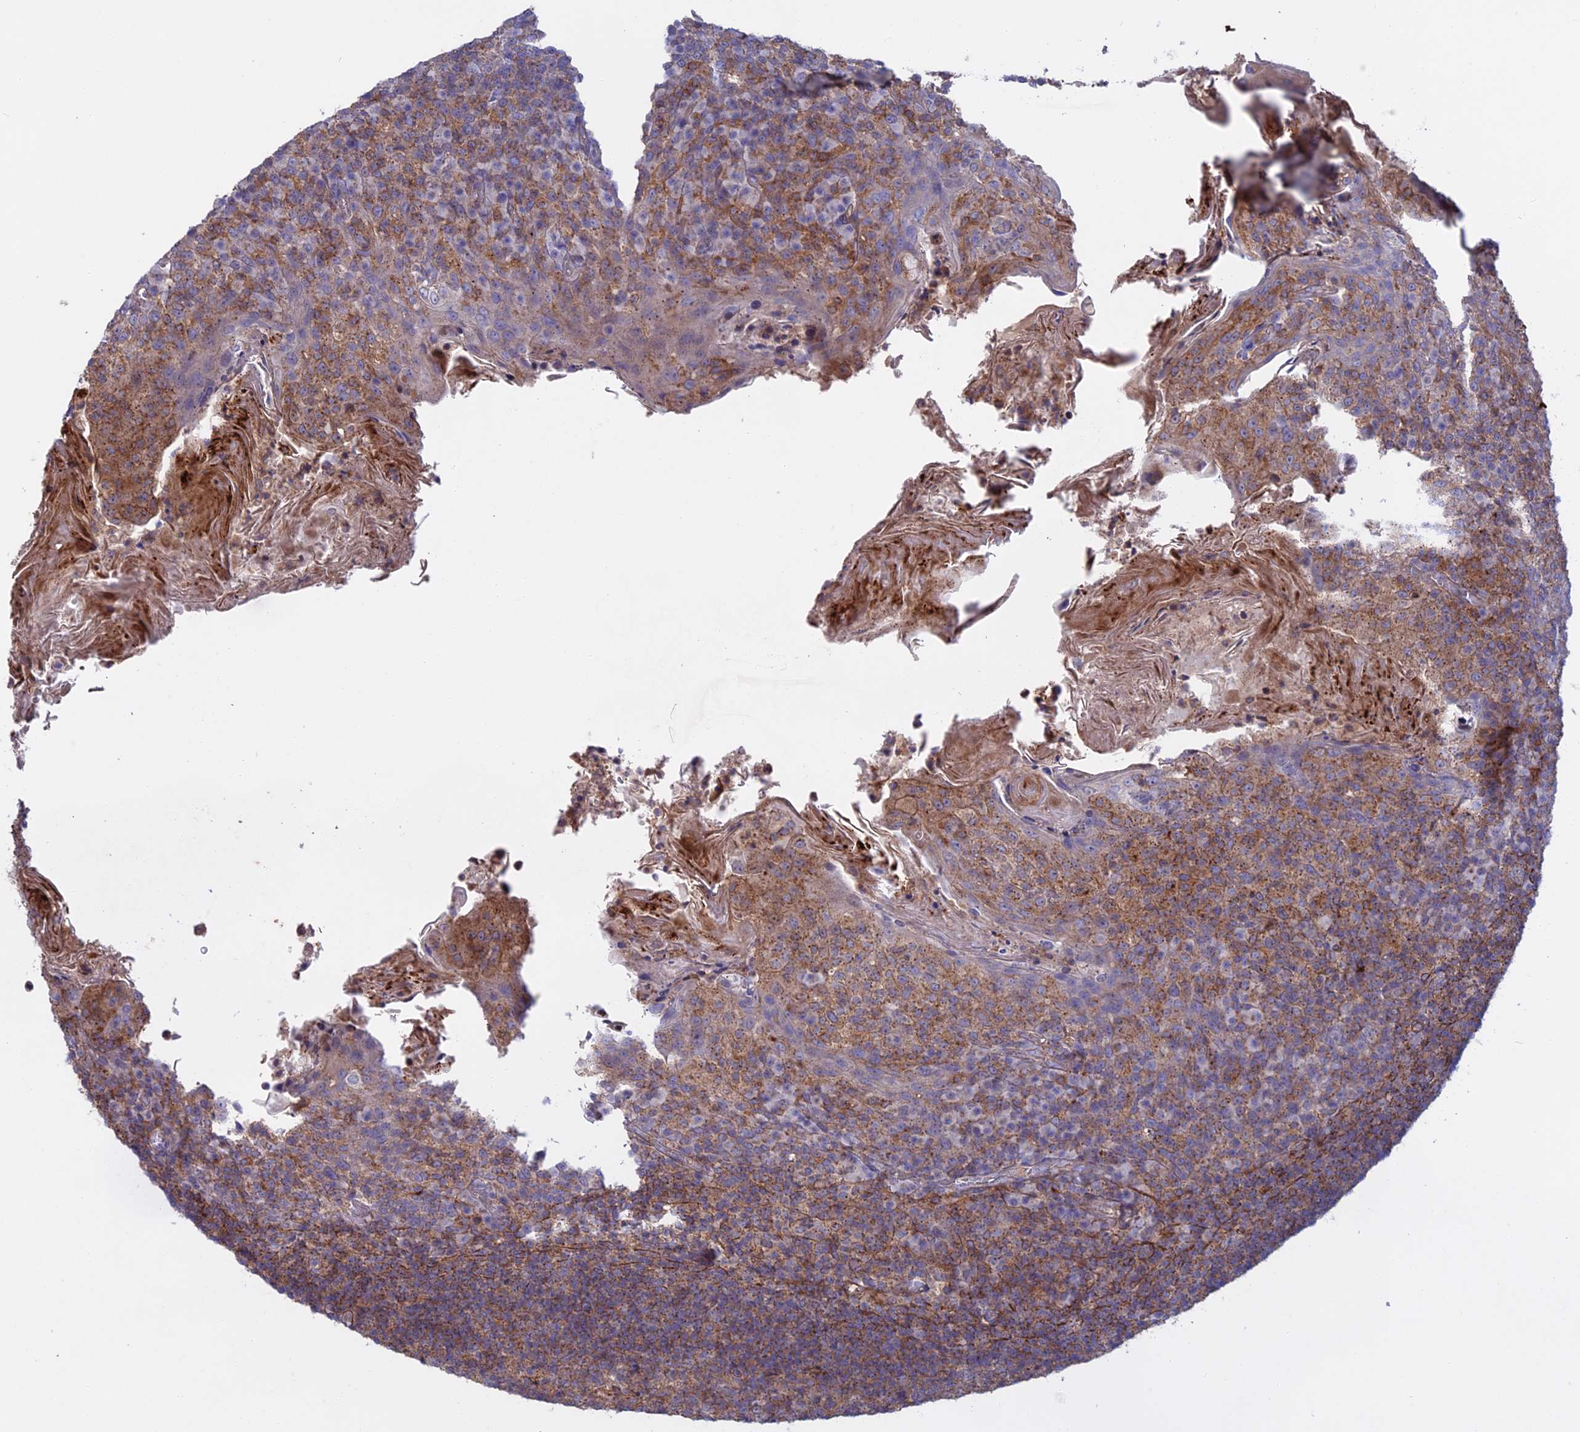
{"staining": {"intensity": "negative", "quantity": "none", "location": "none"}, "tissue": "tonsil", "cell_type": "Germinal center cells", "image_type": "normal", "snomed": [{"axis": "morphology", "description": "Normal tissue, NOS"}, {"axis": "topography", "description": "Tonsil"}], "caption": "High power microscopy histopathology image of an IHC micrograph of benign tonsil, revealing no significant positivity in germinal center cells.", "gene": "LYPD5", "patient": {"sex": "female", "age": 10}}